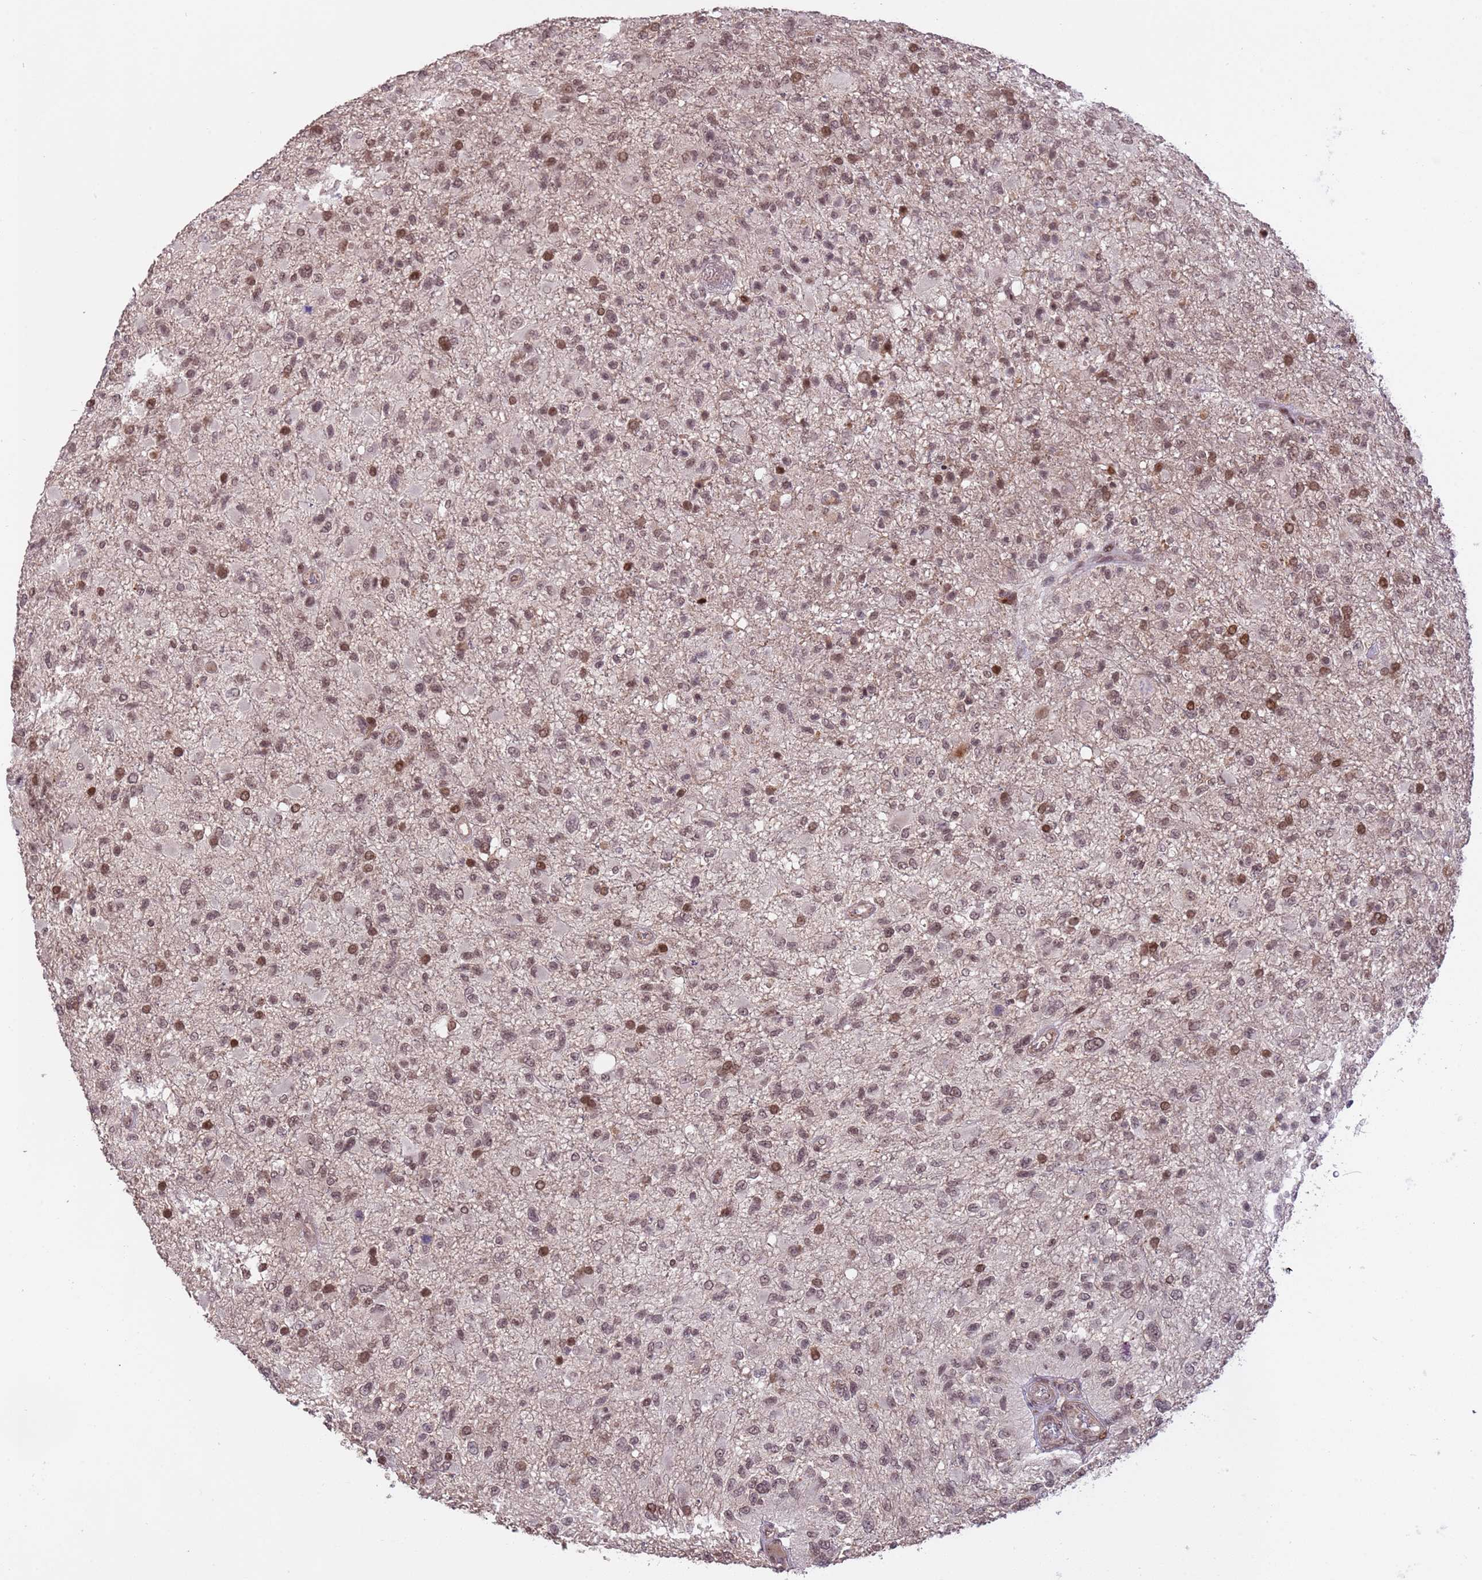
{"staining": {"intensity": "moderate", "quantity": ">75%", "location": "nuclear"}, "tissue": "glioma", "cell_type": "Tumor cells", "image_type": "cancer", "snomed": [{"axis": "morphology", "description": "Glioma, malignant, High grade"}, {"axis": "topography", "description": "Brain"}], "caption": "Immunohistochemistry (IHC) of human glioma shows medium levels of moderate nuclear staining in about >75% of tumor cells.", "gene": "PPM1H", "patient": {"sex": "female", "age": 74}}